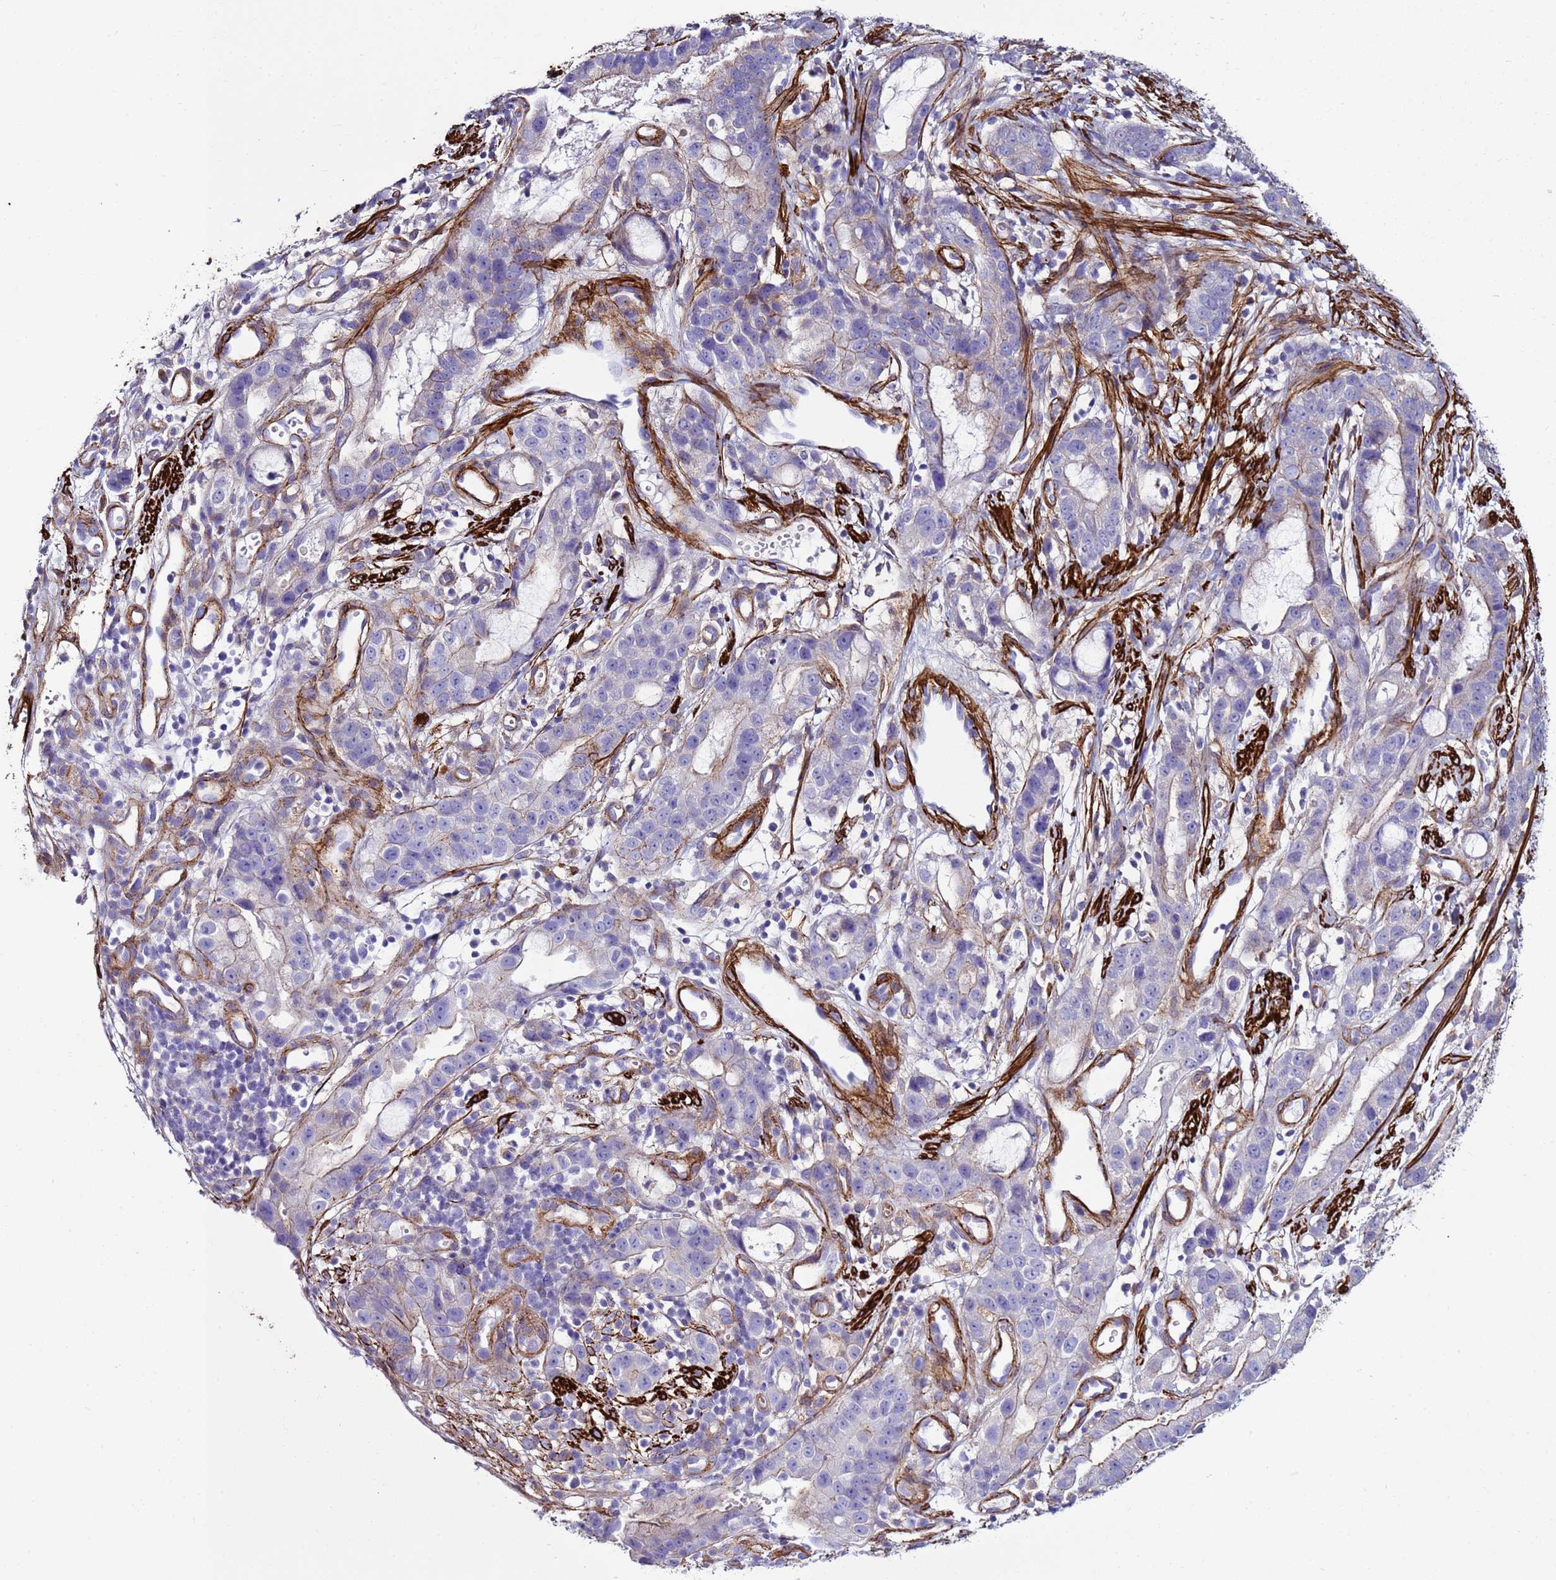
{"staining": {"intensity": "weak", "quantity": "<25%", "location": "cytoplasmic/membranous"}, "tissue": "stomach cancer", "cell_type": "Tumor cells", "image_type": "cancer", "snomed": [{"axis": "morphology", "description": "Adenocarcinoma, NOS"}, {"axis": "topography", "description": "Stomach"}], "caption": "Tumor cells are negative for protein expression in human stomach cancer.", "gene": "RABL2B", "patient": {"sex": "male", "age": 55}}